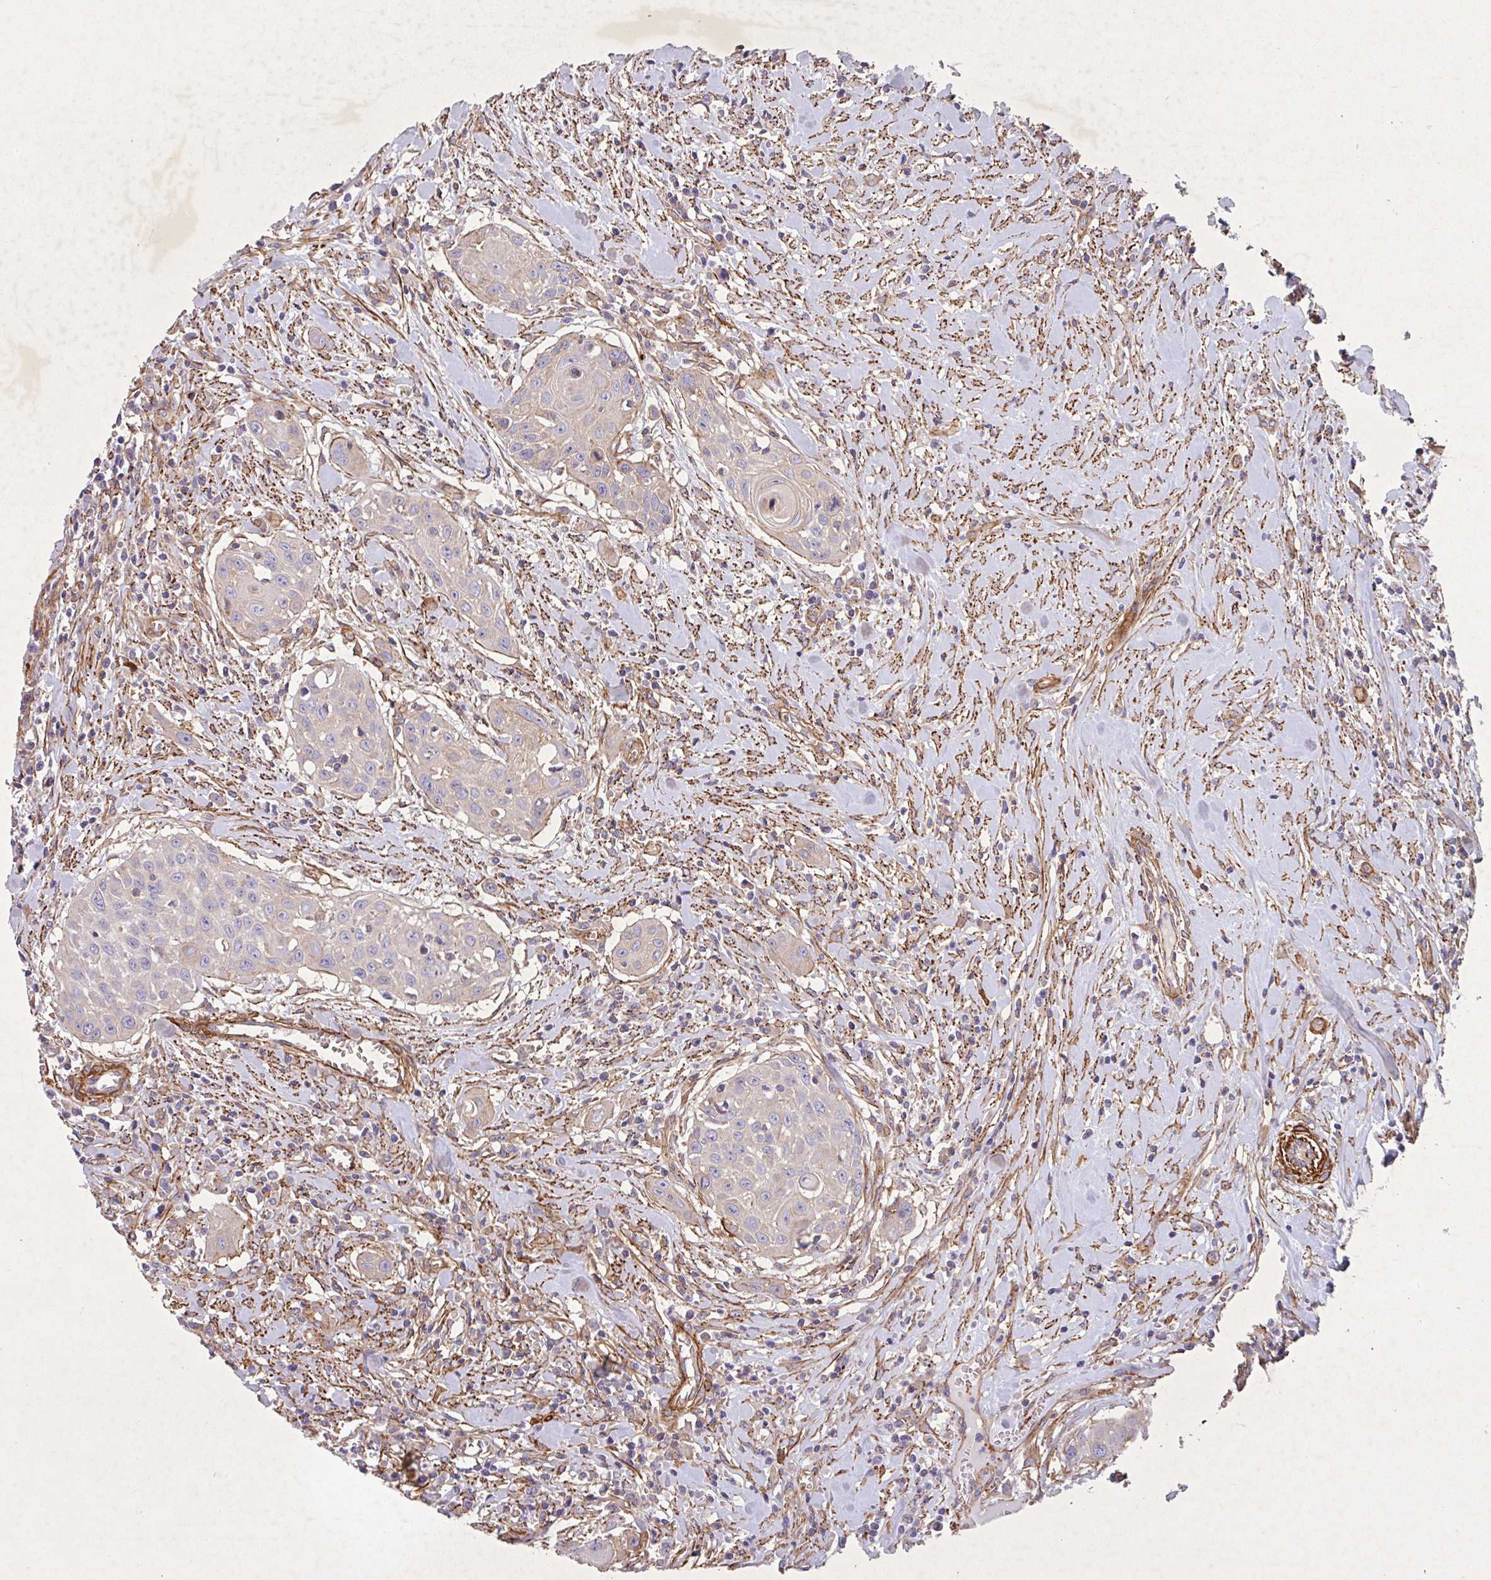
{"staining": {"intensity": "weak", "quantity": "<25%", "location": "cytoplasmic/membranous"}, "tissue": "head and neck cancer", "cell_type": "Tumor cells", "image_type": "cancer", "snomed": [{"axis": "morphology", "description": "Squamous cell carcinoma, NOS"}, {"axis": "topography", "description": "Lymph node"}, {"axis": "topography", "description": "Salivary gland"}, {"axis": "topography", "description": "Head-Neck"}], "caption": "Immunohistochemical staining of head and neck cancer demonstrates no significant staining in tumor cells.", "gene": "ATP2C2", "patient": {"sex": "female", "age": 74}}